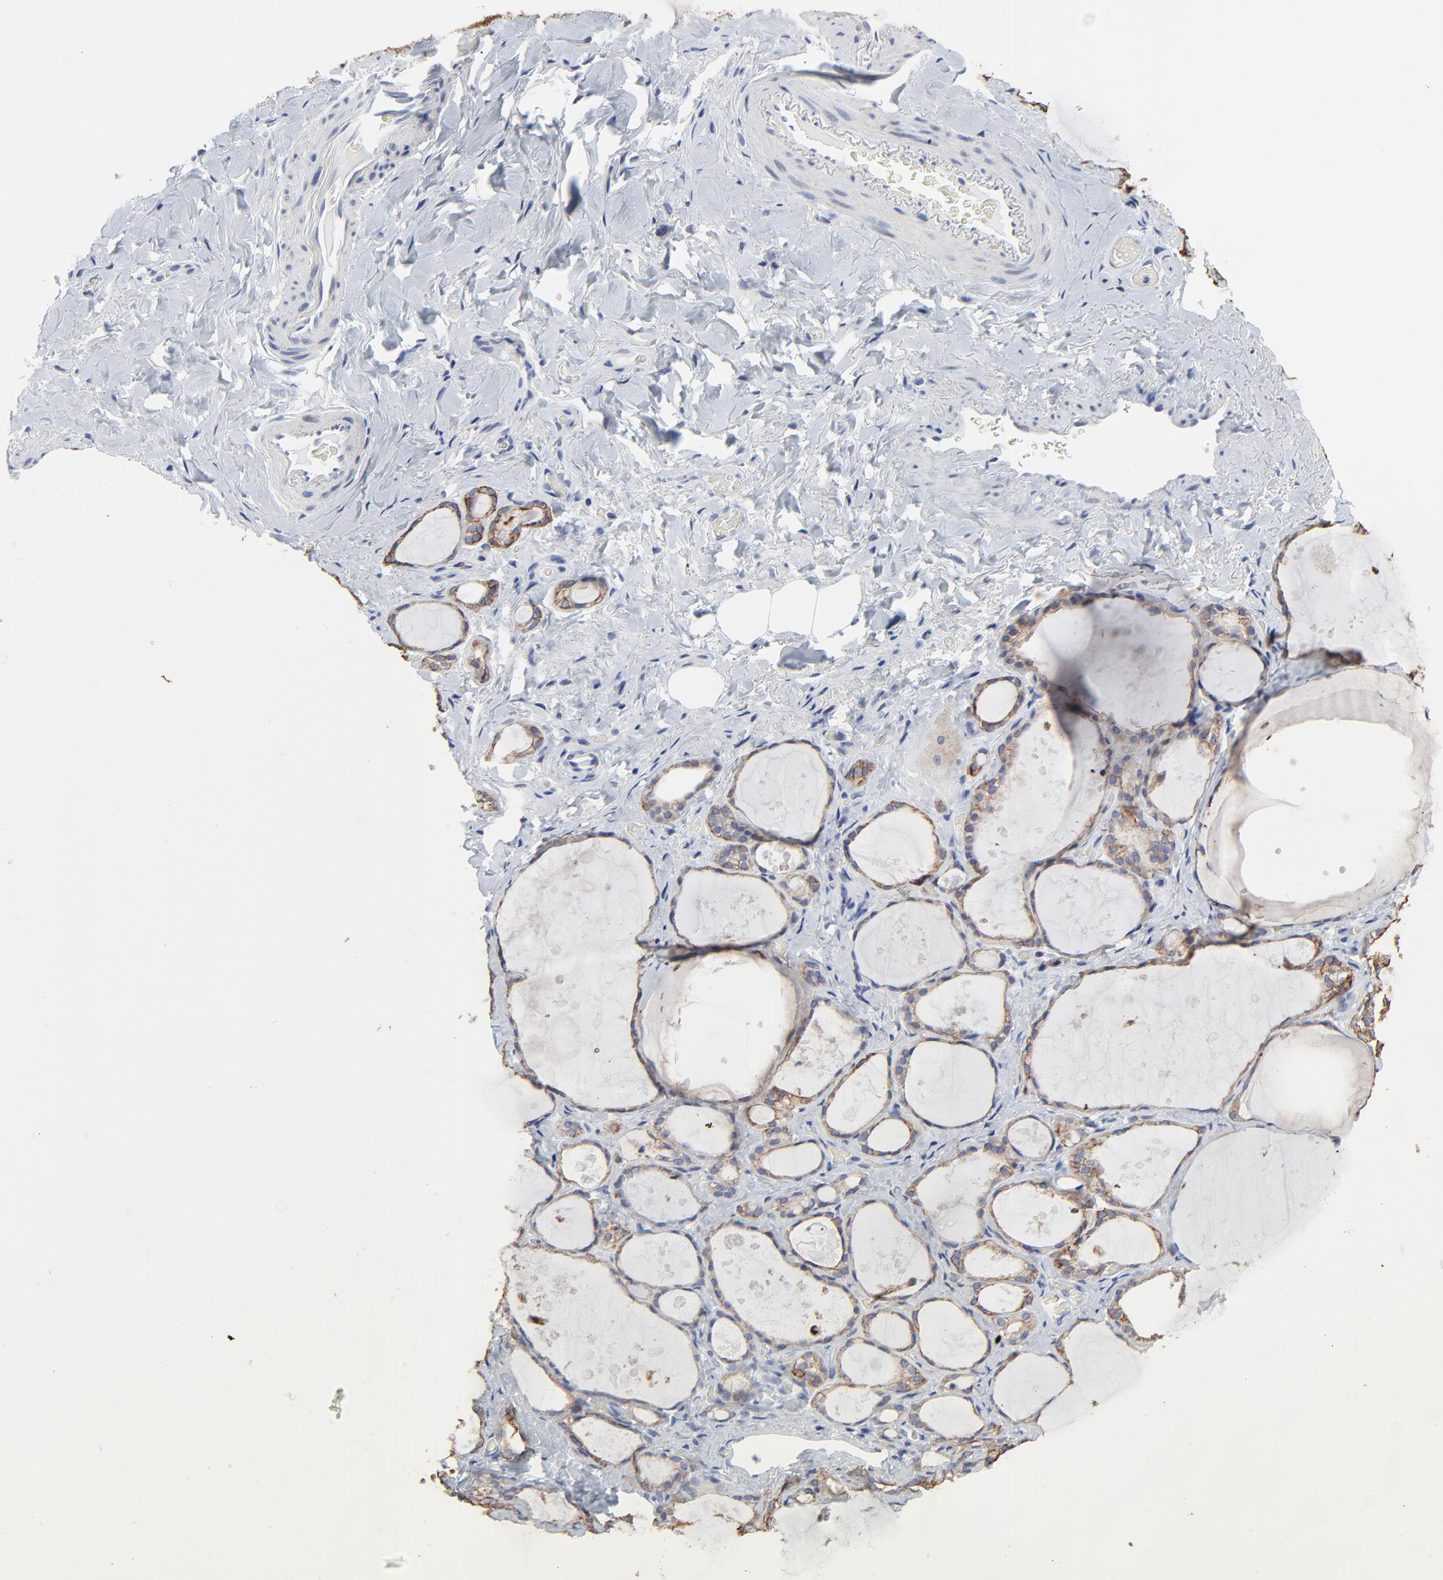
{"staining": {"intensity": "moderate", "quantity": ">75%", "location": "cytoplasmic/membranous"}, "tissue": "thyroid gland", "cell_type": "Glandular cells", "image_type": "normal", "snomed": [{"axis": "morphology", "description": "Normal tissue, NOS"}, {"axis": "topography", "description": "Thyroid gland"}], "caption": "Immunohistochemistry (DAB (3,3'-diaminobenzidine)) staining of unremarkable human thyroid gland displays moderate cytoplasmic/membranous protein expression in approximately >75% of glandular cells.", "gene": "LNX1", "patient": {"sex": "female", "age": 75}}